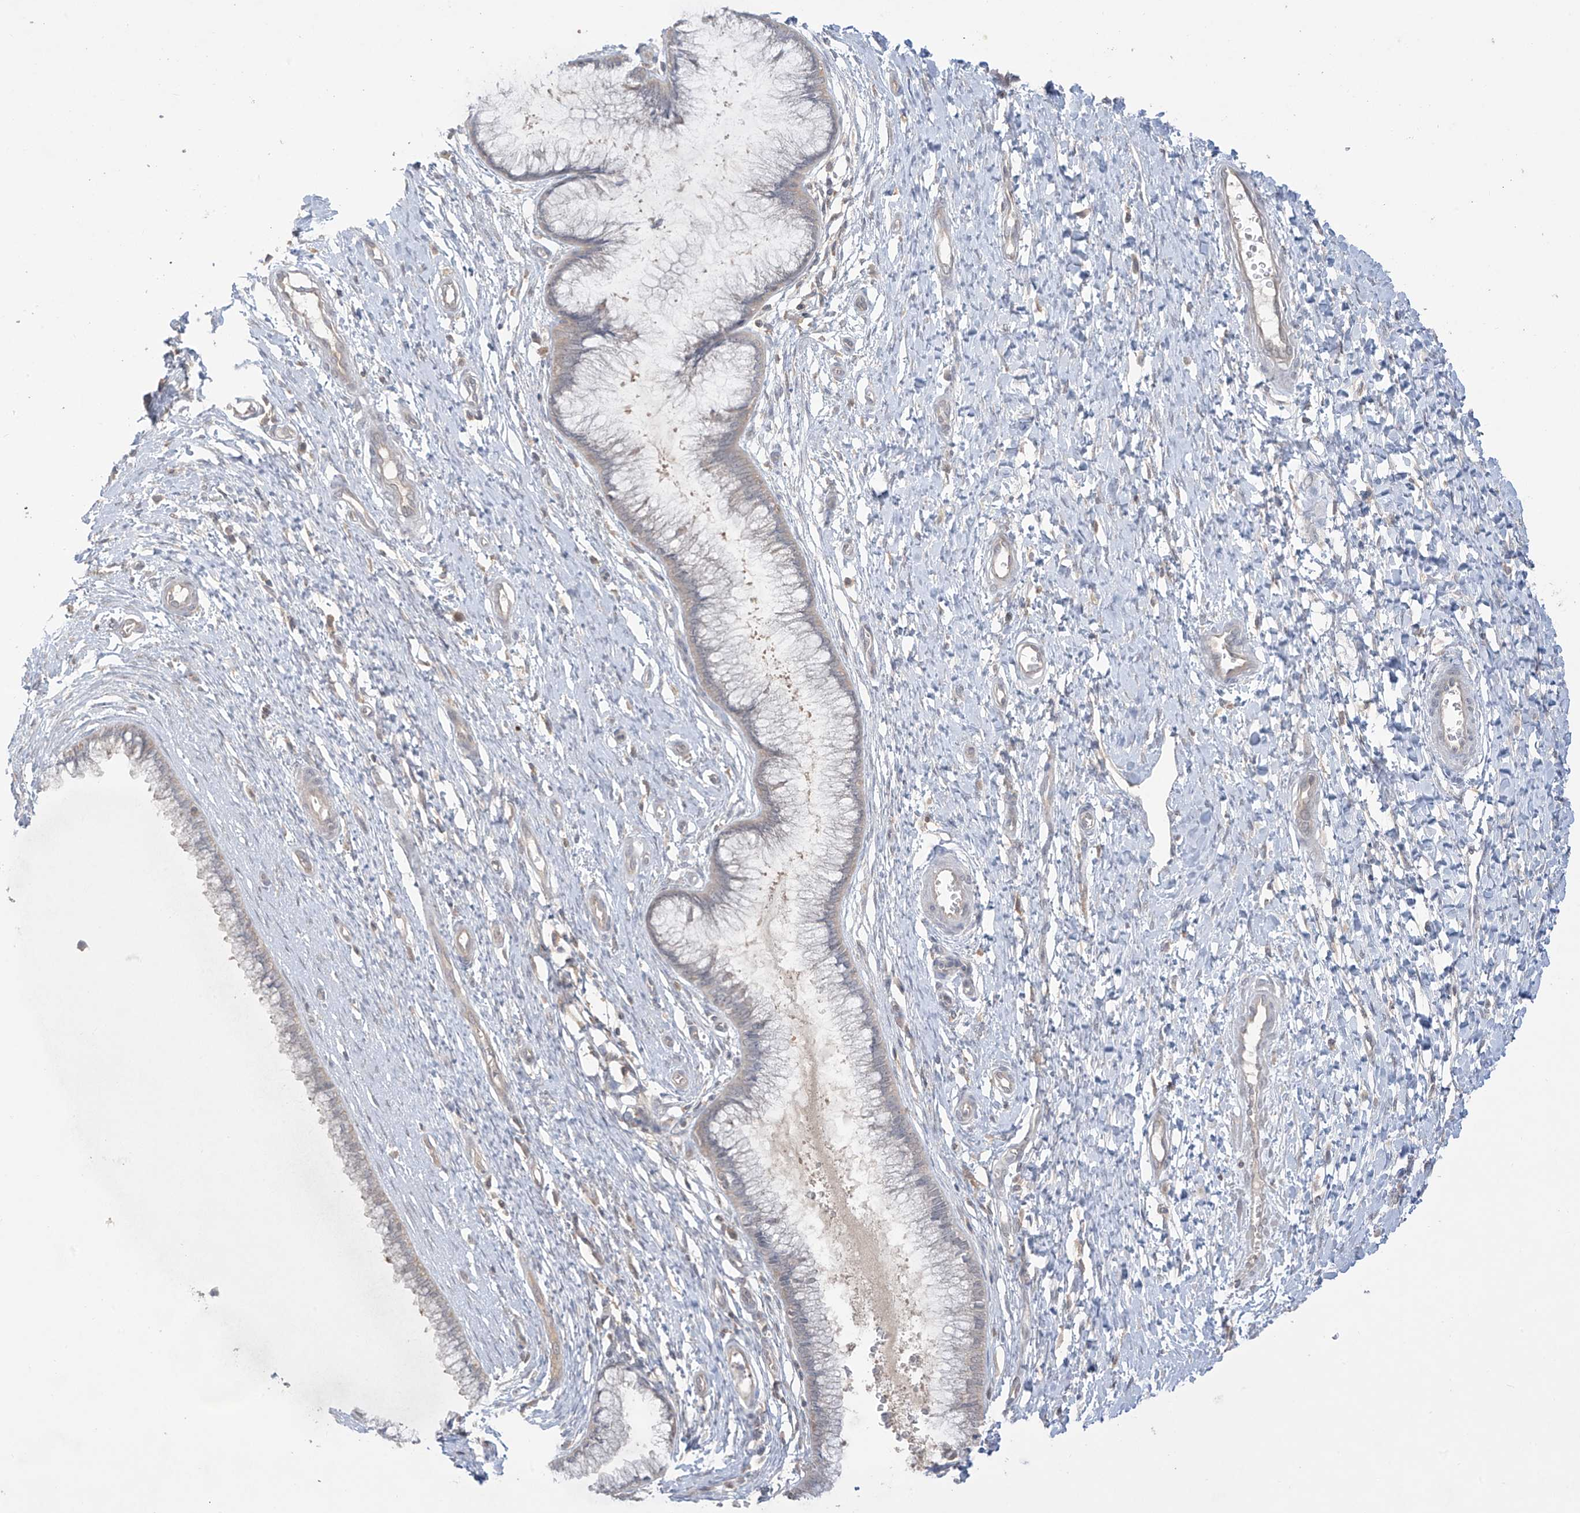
{"staining": {"intensity": "negative", "quantity": "none", "location": "none"}, "tissue": "cervix", "cell_type": "Glandular cells", "image_type": "normal", "snomed": [{"axis": "morphology", "description": "Normal tissue, NOS"}, {"axis": "topography", "description": "Cervix"}], "caption": "This is an immunohistochemistry micrograph of benign cervix. There is no expression in glandular cells.", "gene": "ANGEL2", "patient": {"sex": "female", "age": 55}}